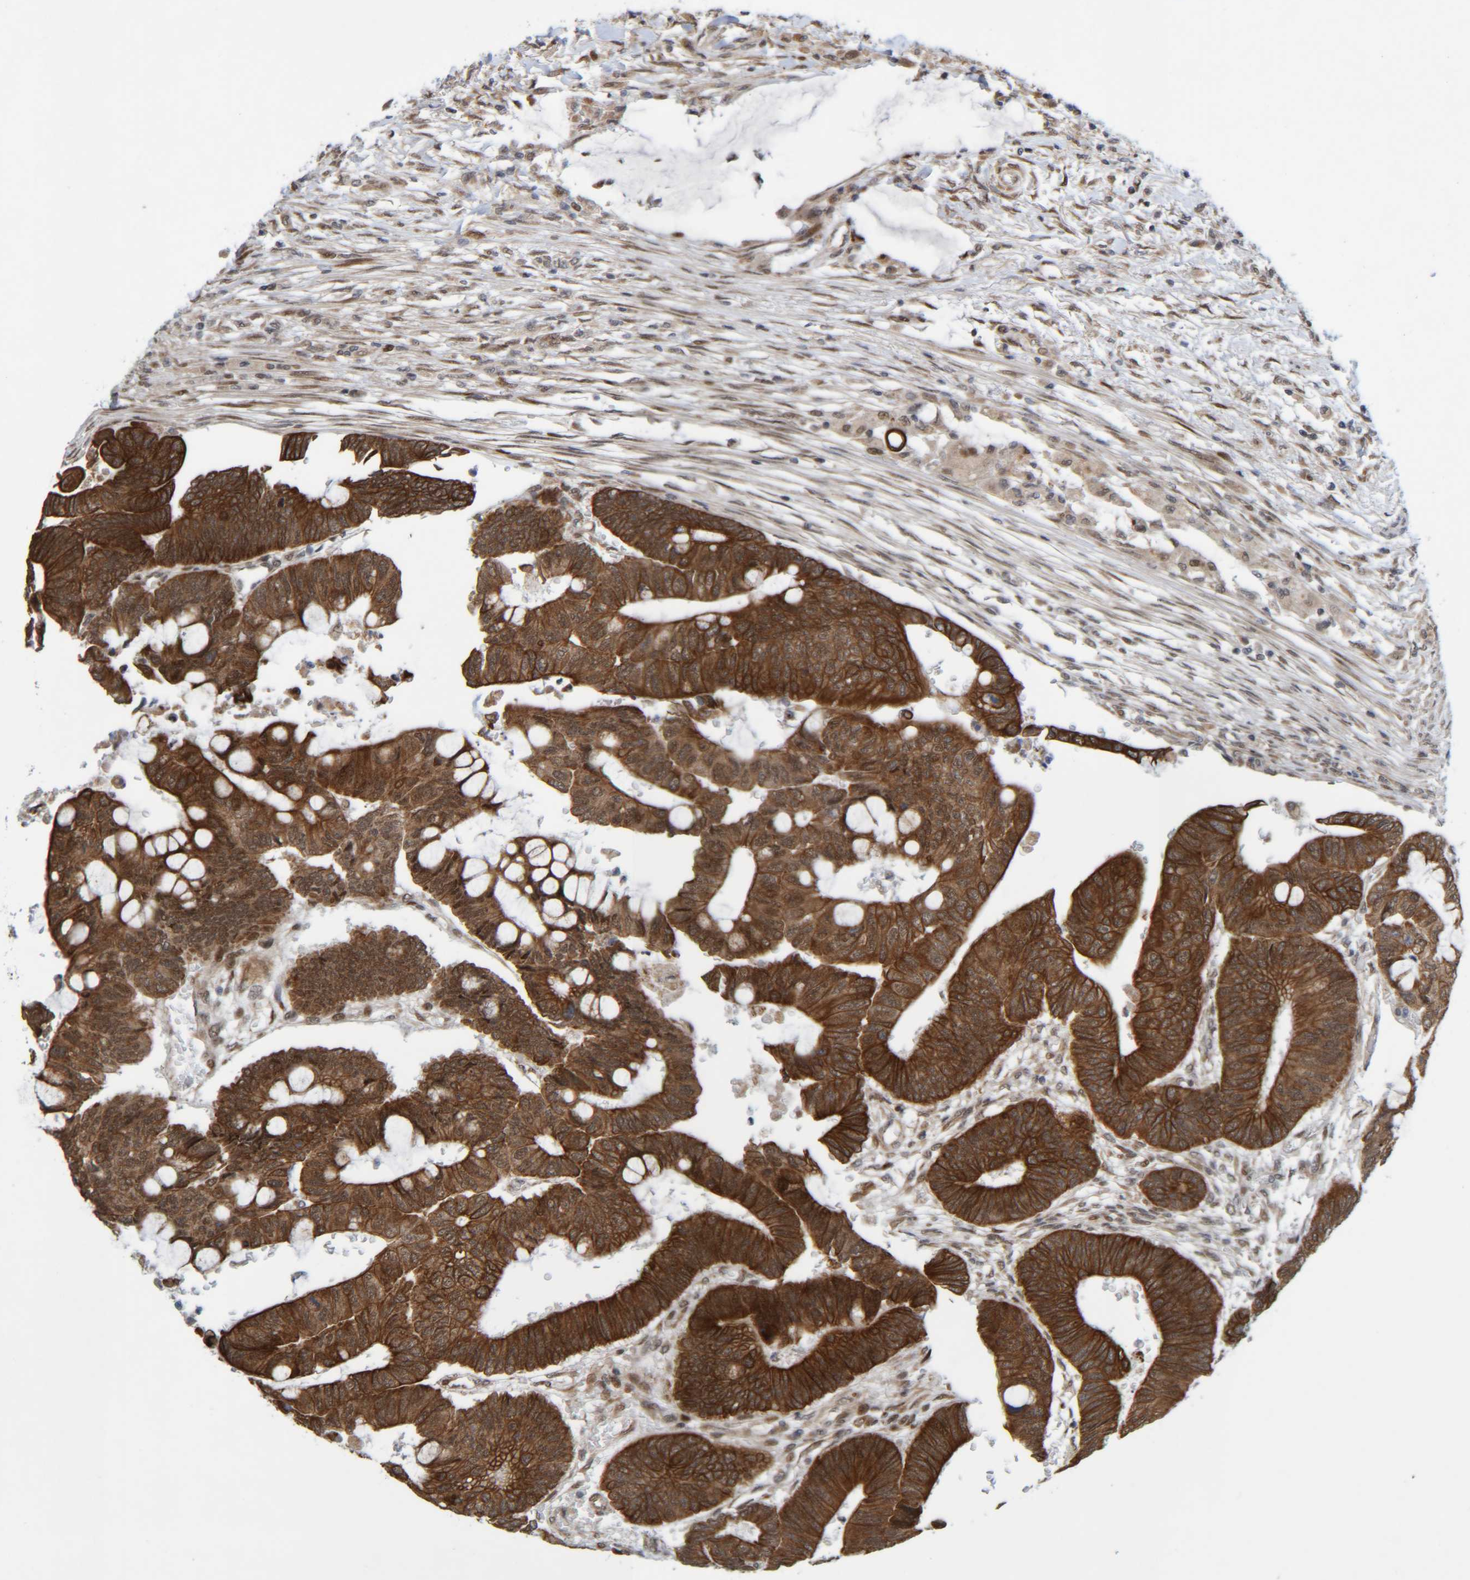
{"staining": {"intensity": "strong", "quantity": ">75%", "location": "cytoplasmic/membranous"}, "tissue": "colorectal cancer", "cell_type": "Tumor cells", "image_type": "cancer", "snomed": [{"axis": "morphology", "description": "Normal tissue, NOS"}, {"axis": "morphology", "description": "Adenocarcinoma, NOS"}, {"axis": "topography", "description": "Rectum"}, {"axis": "topography", "description": "Peripheral nerve tissue"}], "caption": "IHC (DAB (3,3'-diaminobenzidine)) staining of human colorectal cancer (adenocarcinoma) displays strong cytoplasmic/membranous protein positivity in about >75% of tumor cells.", "gene": "CCDC57", "patient": {"sex": "male", "age": 92}}